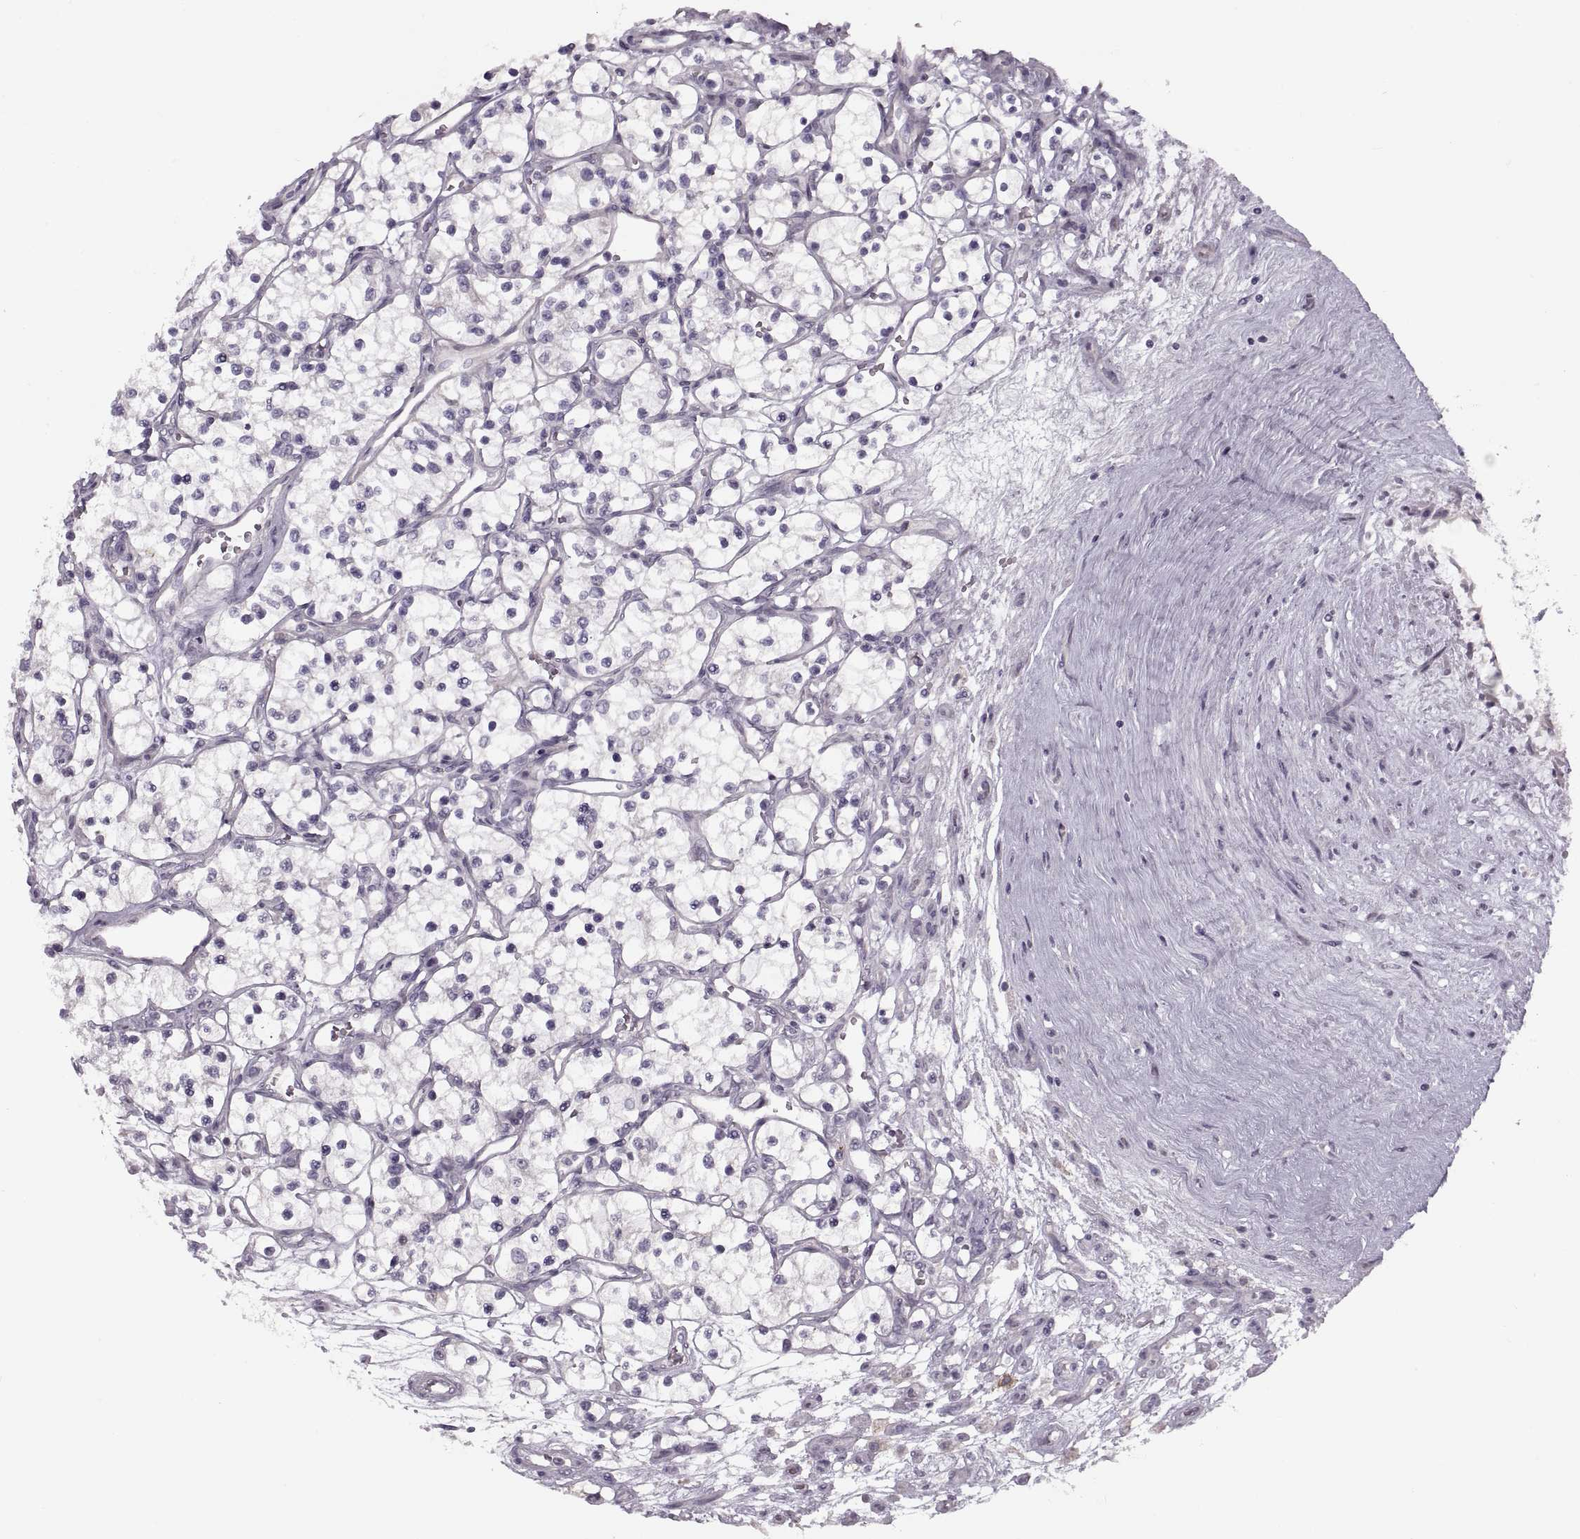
{"staining": {"intensity": "negative", "quantity": "none", "location": "none"}, "tissue": "renal cancer", "cell_type": "Tumor cells", "image_type": "cancer", "snomed": [{"axis": "morphology", "description": "Adenocarcinoma, NOS"}, {"axis": "topography", "description": "Kidney"}], "caption": "This is an IHC image of renal cancer. There is no staining in tumor cells.", "gene": "H2AP", "patient": {"sex": "female", "age": 69}}